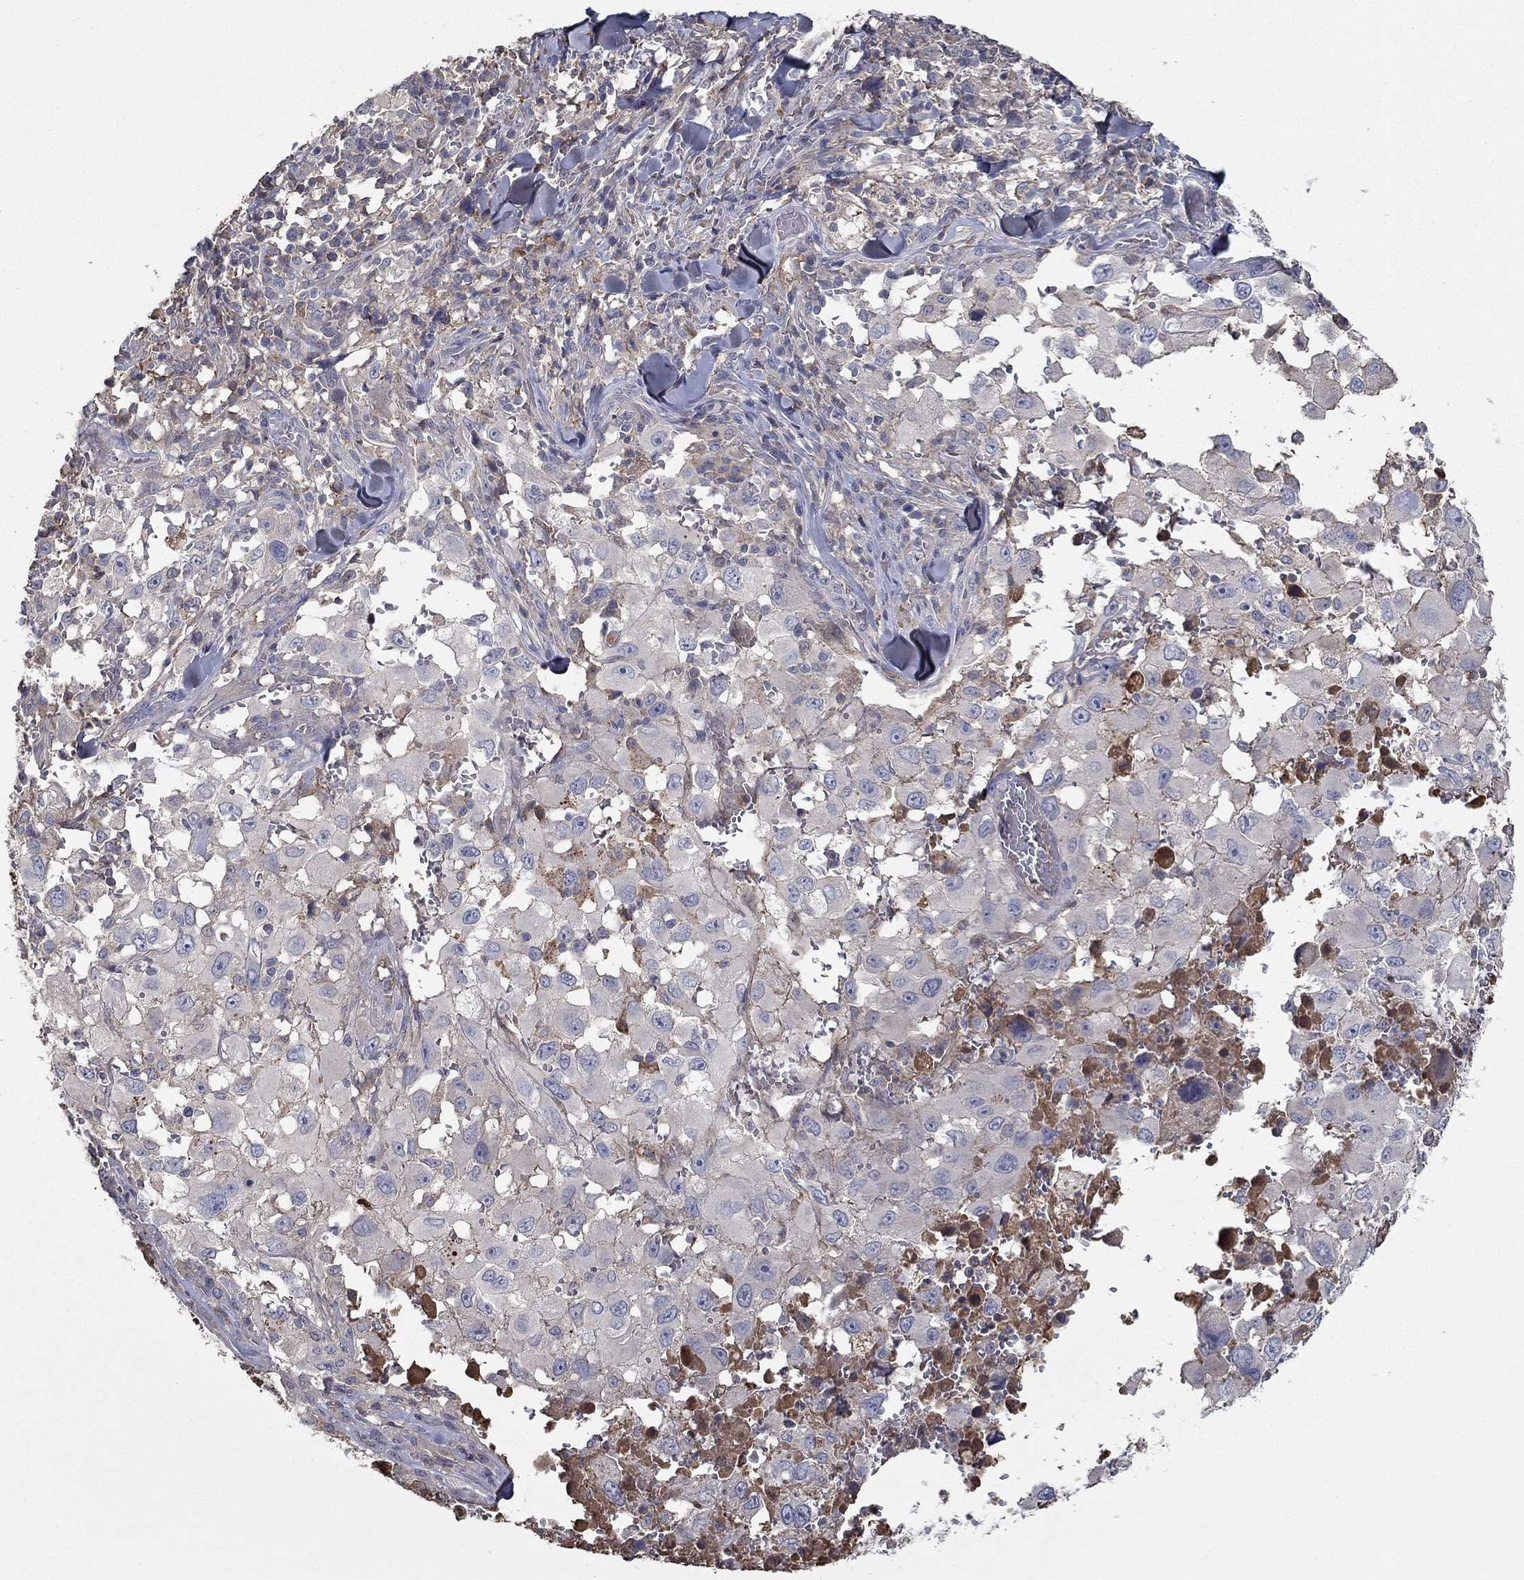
{"staining": {"intensity": "negative", "quantity": "none", "location": "none"}, "tissue": "melanoma", "cell_type": "Tumor cells", "image_type": "cancer", "snomed": [{"axis": "morphology", "description": "Malignant melanoma, Metastatic site"}, {"axis": "topography", "description": "Lymph node"}], "caption": "A histopathology image of human melanoma is negative for staining in tumor cells.", "gene": "IL10", "patient": {"sex": "male", "age": 50}}